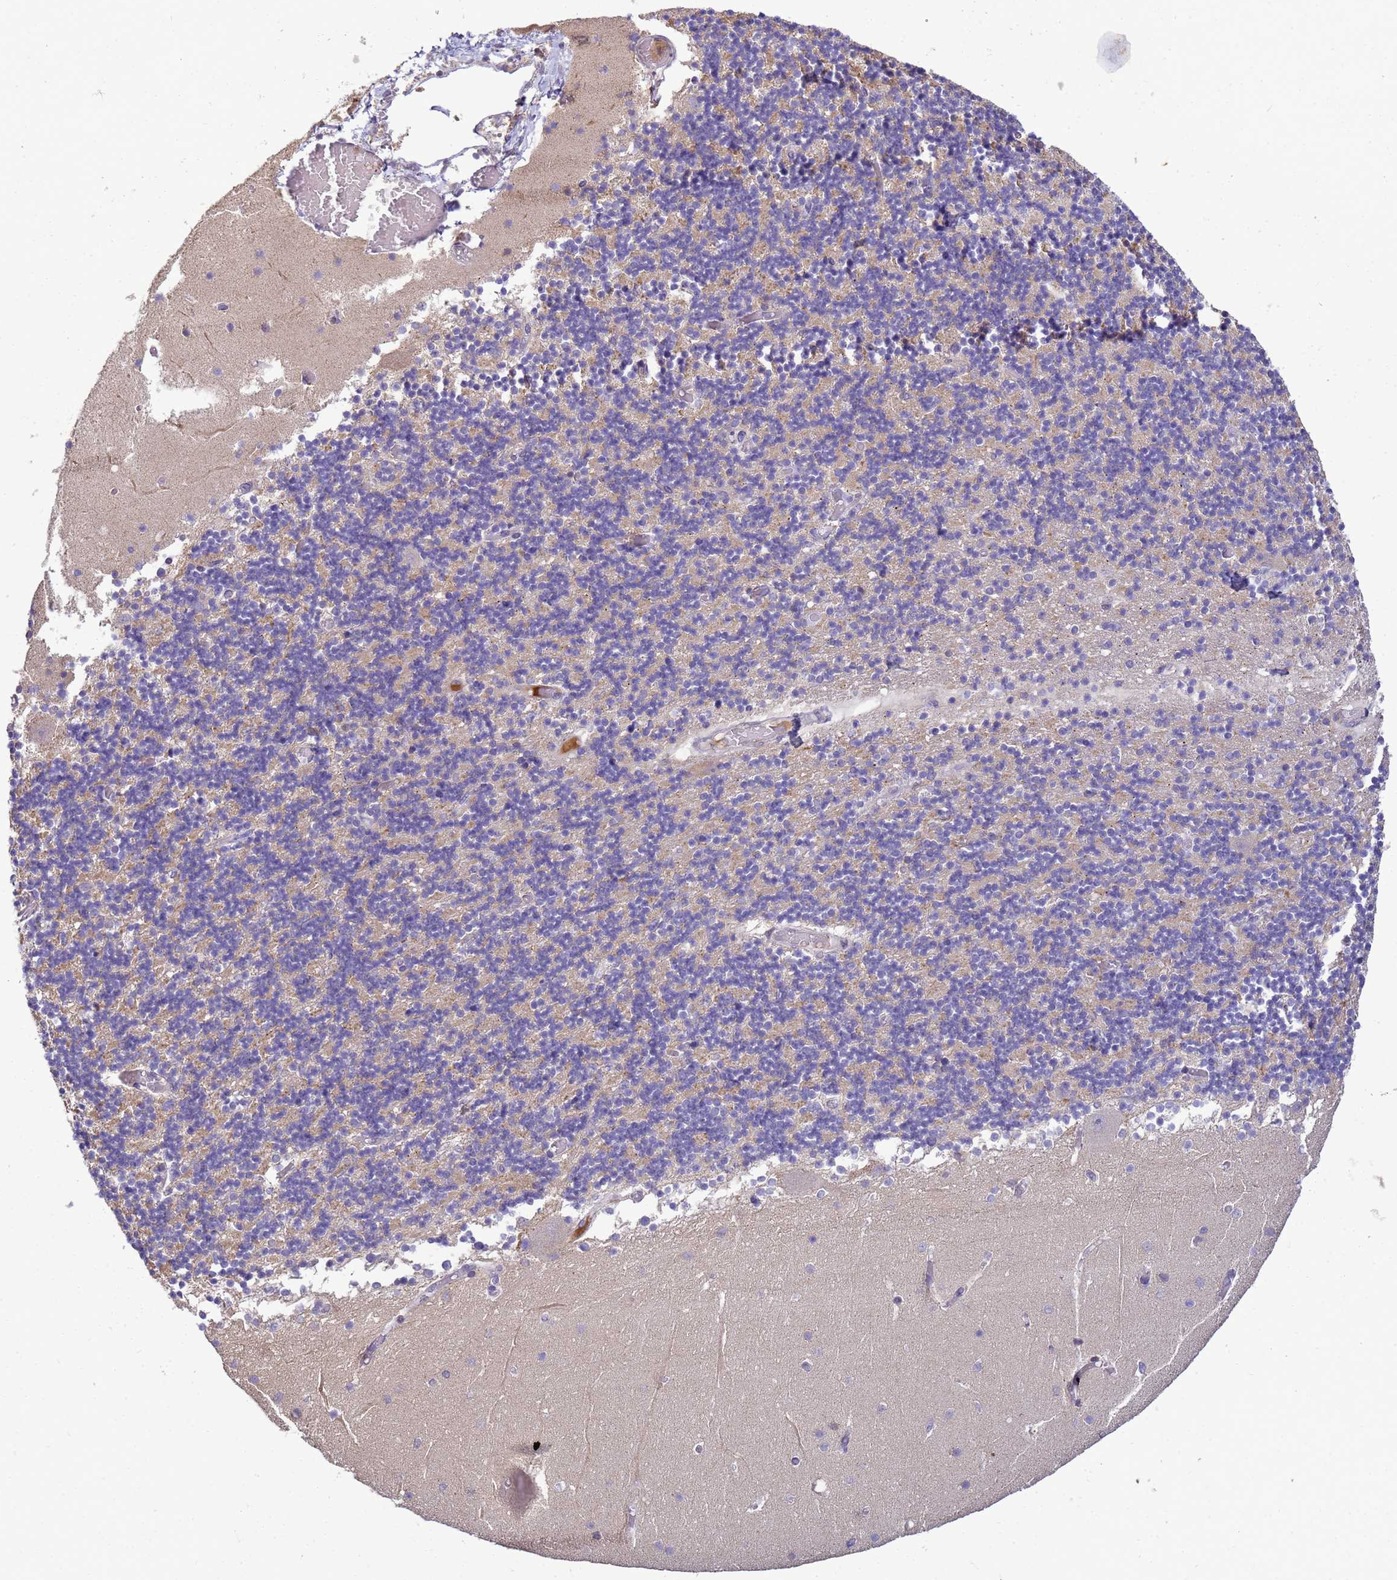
{"staining": {"intensity": "weak", "quantity": "<25%", "location": "cytoplasmic/membranous"}, "tissue": "cerebellum", "cell_type": "Cells in granular layer", "image_type": "normal", "snomed": [{"axis": "morphology", "description": "Normal tissue, NOS"}, {"axis": "topography", "description": "Cerebellum"}], "caption": "Human cerebellum stained for a protein using IHC demonstrates no staining in cells in granular layer.", "gene": "TMEM74B", "patient": {"sex": "female", "age": 28}}